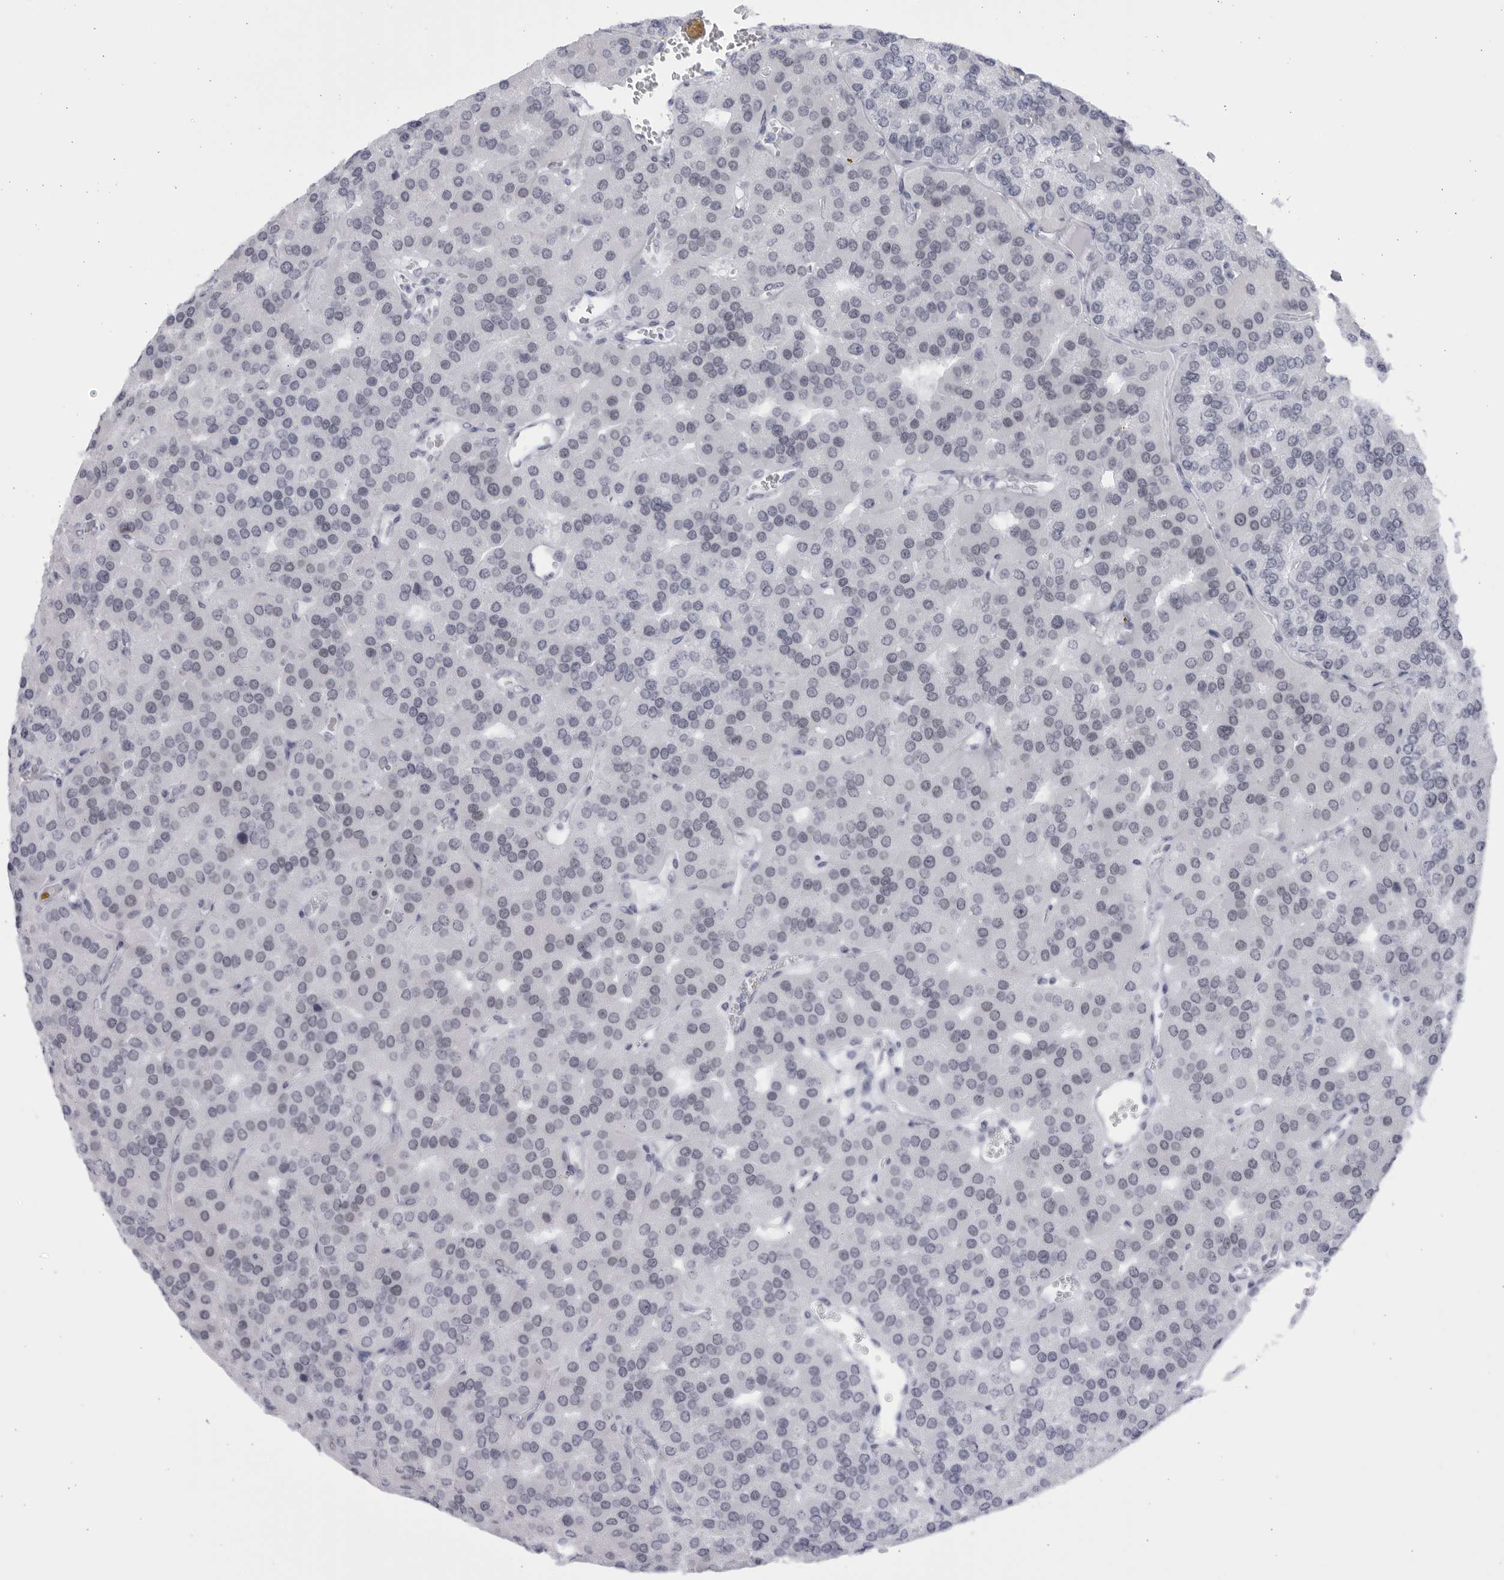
{"staining": {"intensity": "negative", "quantity": "none", "location": "none"}, "tissue": "parathyroid gland", "cell_type": "Glandular cells", "image_type": "normal", "snomed": [{"axis": "morphology", "description": "Normal tissue, NOS"}, {"axis": "morphology", "description": "Adenoma, NOS"}, {"axis": "topography", "description": "Parathyroid gland"}], "caption": "IHC of unremarkable human parathyroid gland reveals no positivity in glandular cells.", "gene": "CCDC181", "patient": {"sex": "female", "age": 86}}